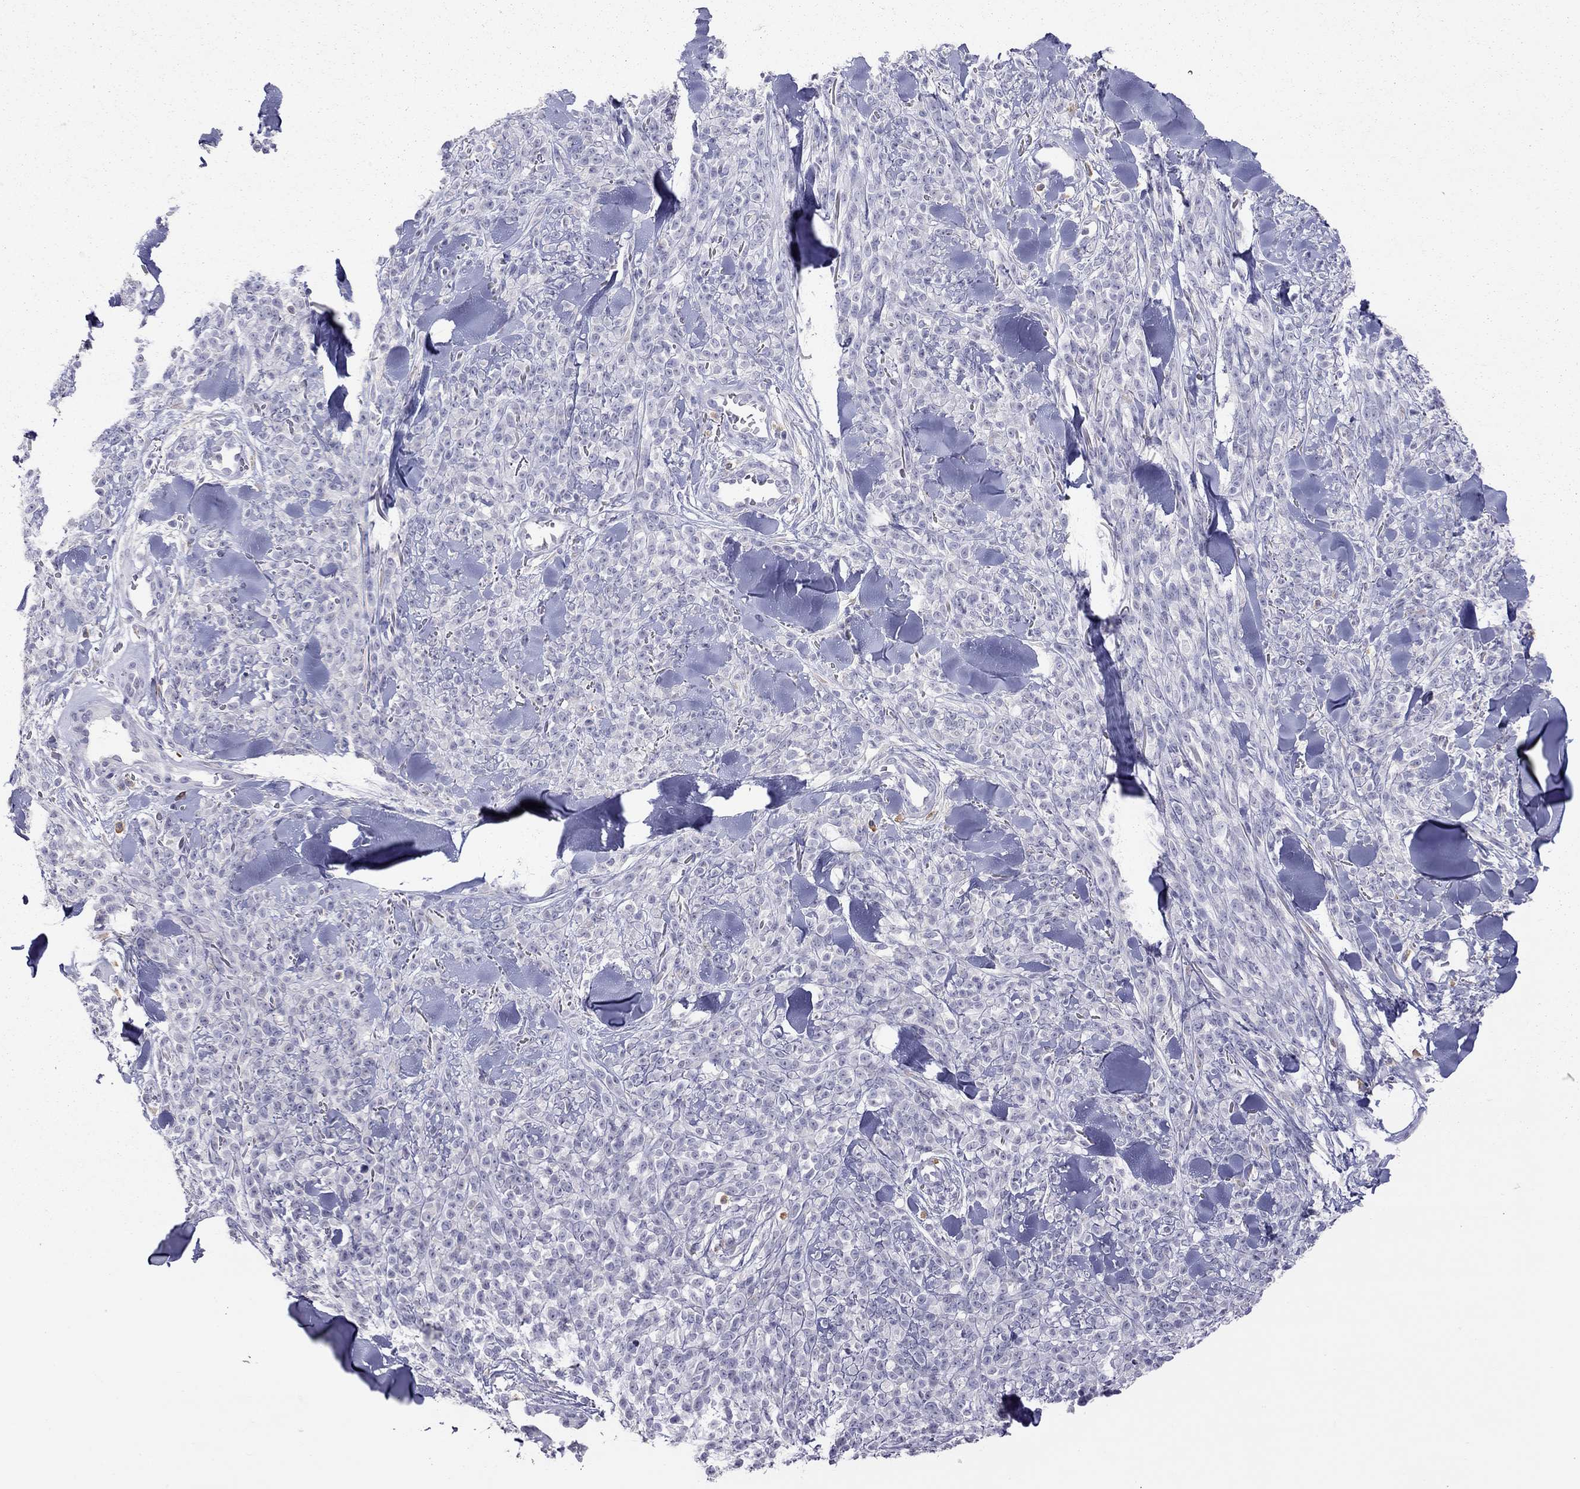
{"staining": {"intensity": "negative", "quantity": "none", "location": "none"}, "tissue": "melanoma", "cell_type": "Tumor cells", "image_type": "cancer", "snomed": [{"axis": "morphology", "description": "Malignant melanoma, NOS"}, {"axis": "topography", "description": "Skin"}, {"axis": "topography", "description": "Skin of trunk"}], "caption": "Tumor cells show no significant protein staining in malignant melanoma.", "gene": "STAR", "patient": {"sex": "male", "age": 74}}